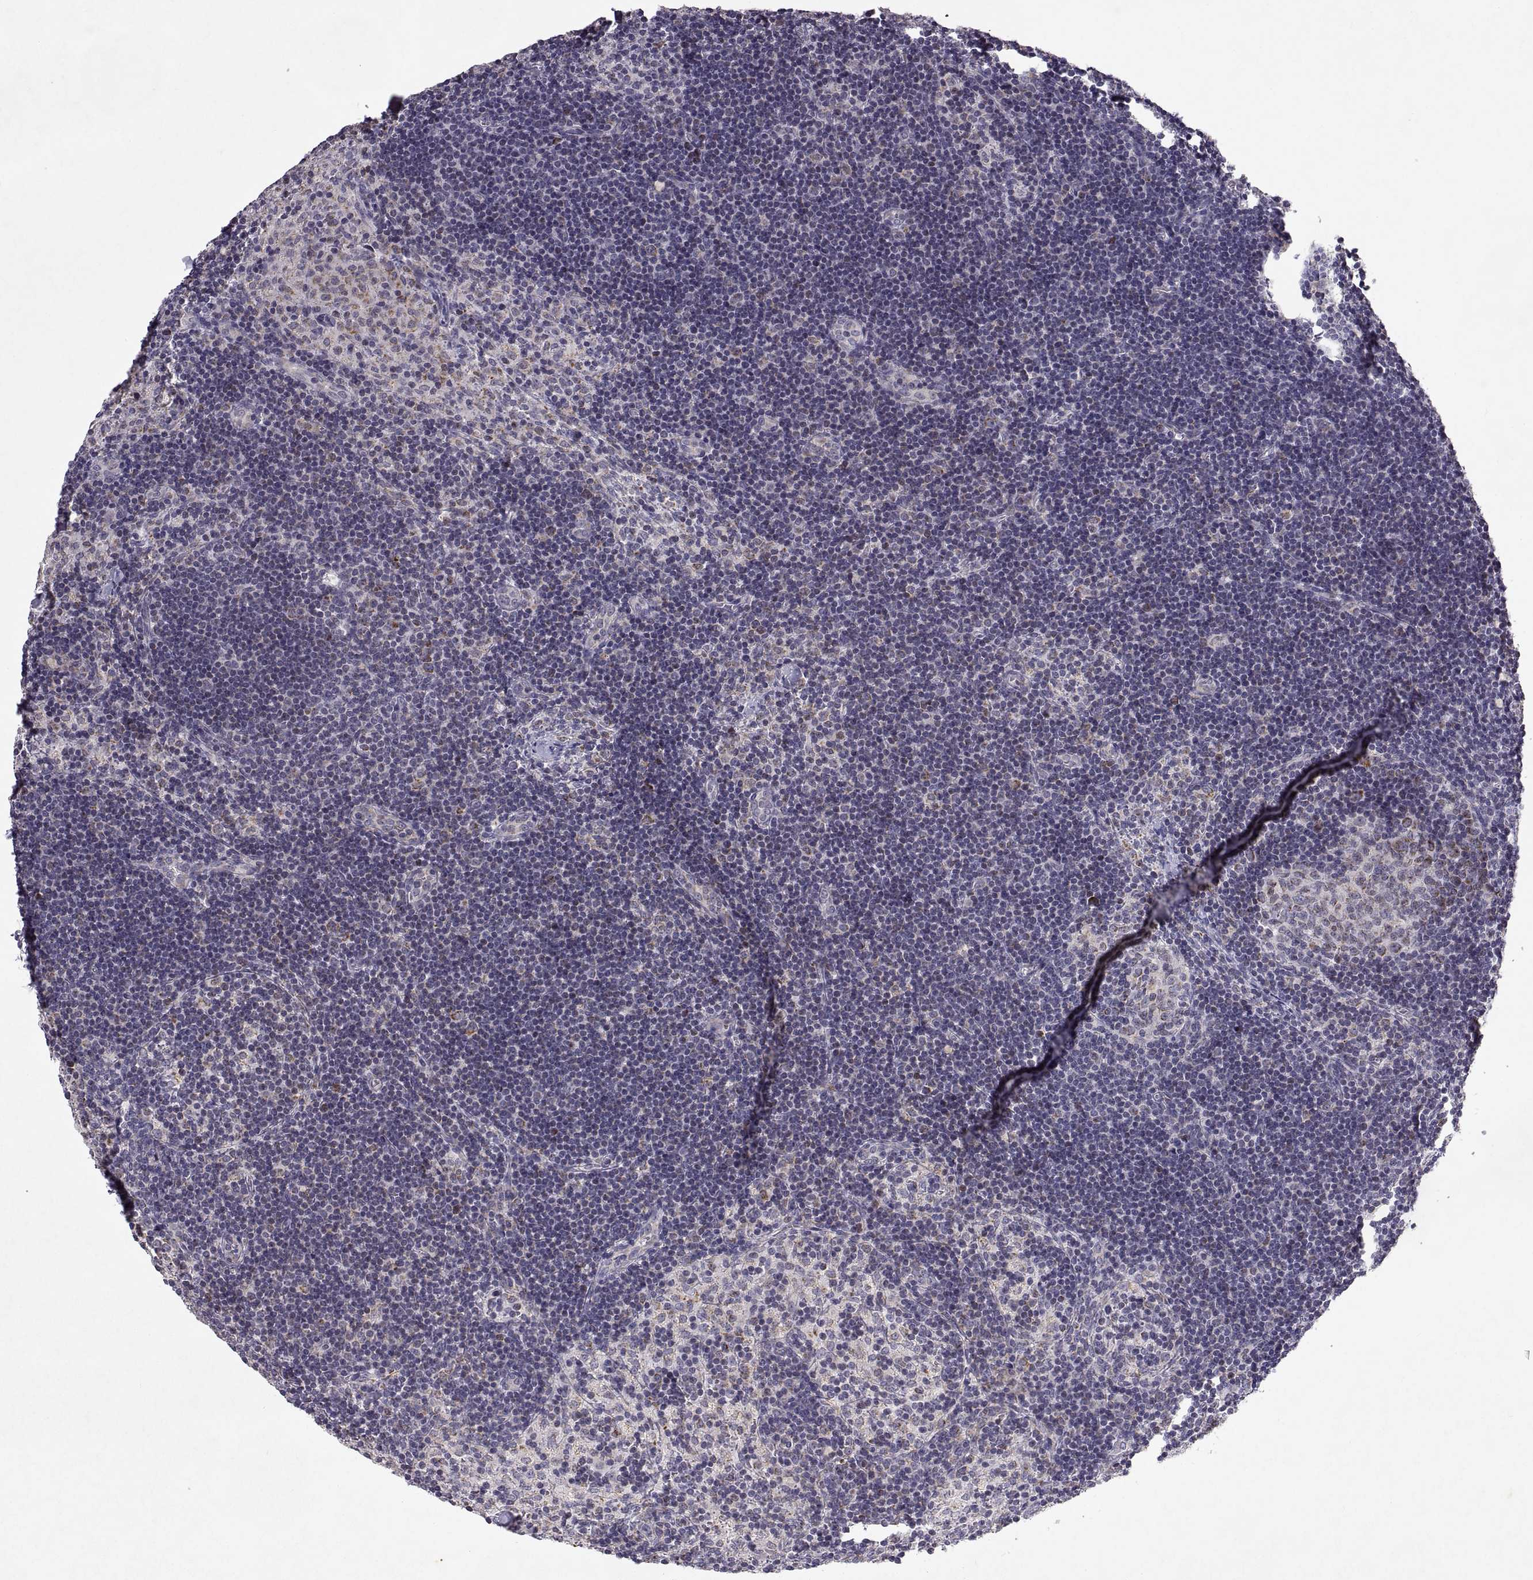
{"staining": {"intensity": "moderate", "quantity": "<25%", "location": "cytoplasmic/membranous"}, "tissue": "lymph node", "cell_type": "Germinal center cells", "image_type": "normal", "snomed": [{"axis": "morphology", "description": "Normal tissue, NOS"}, {"axis": "topography", "description": "Lymph node"}], "caption": "The photomicrograph reveals immunohistochemical staining of unremarkable lymph node. There is moderate cytoplasmic/membranous staining is seen in about <25% of germinal center cells. (Stains: DAB (3,3'-diaminobenzidine) in brown, nuclei in blue, Microscopy: brightfield microscopy at high magnification).", "gene": "MANBAL", "patient": {"sex": "female", "age": 52}}